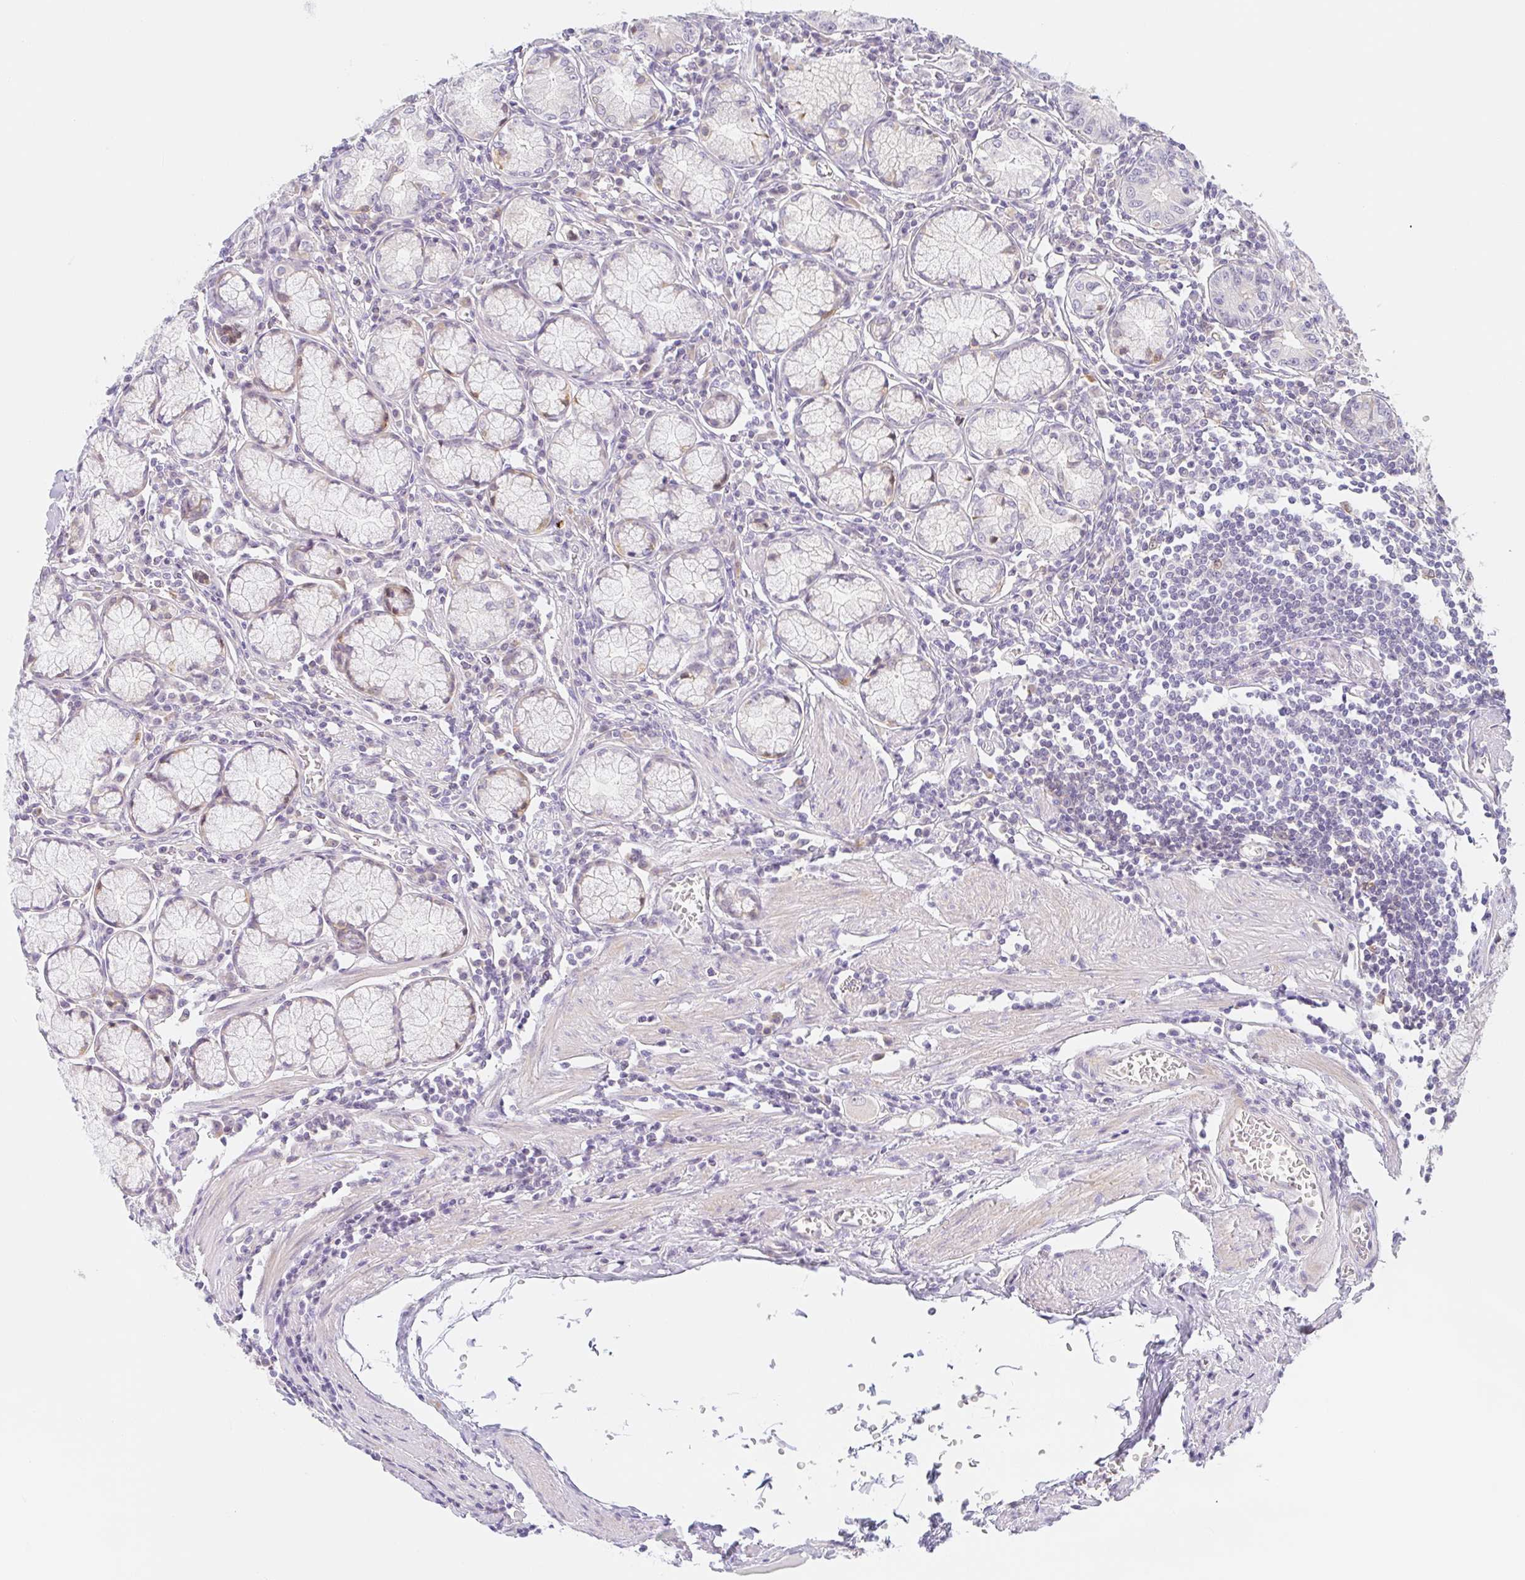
{"staining": {"intensity": "weak", "quantity": "25%-75%", "location": "cytoplasmic/membranous,nuclear"}, "tissue": "stomach", "cell_type": "Glandular cells", "image_type": "normal", "snomed": [{"axis": "morphology", "description": "Normal tissue, NOS"}, {"axis": "topography", "description": "Stomach"}], "caption": "Immunohistochemistry (IHC) histopathology image of benign stomach: stomach stained using IHC shows low levels of weak protein expression localized specifically in the cytoplasmic/membranous,nuclear of glandular cells, appearing as a cytoplasmic/membranous,nuclear brown color.", "gene": "TMEM86A", "patient": {"sex": "male", "age": 55}}